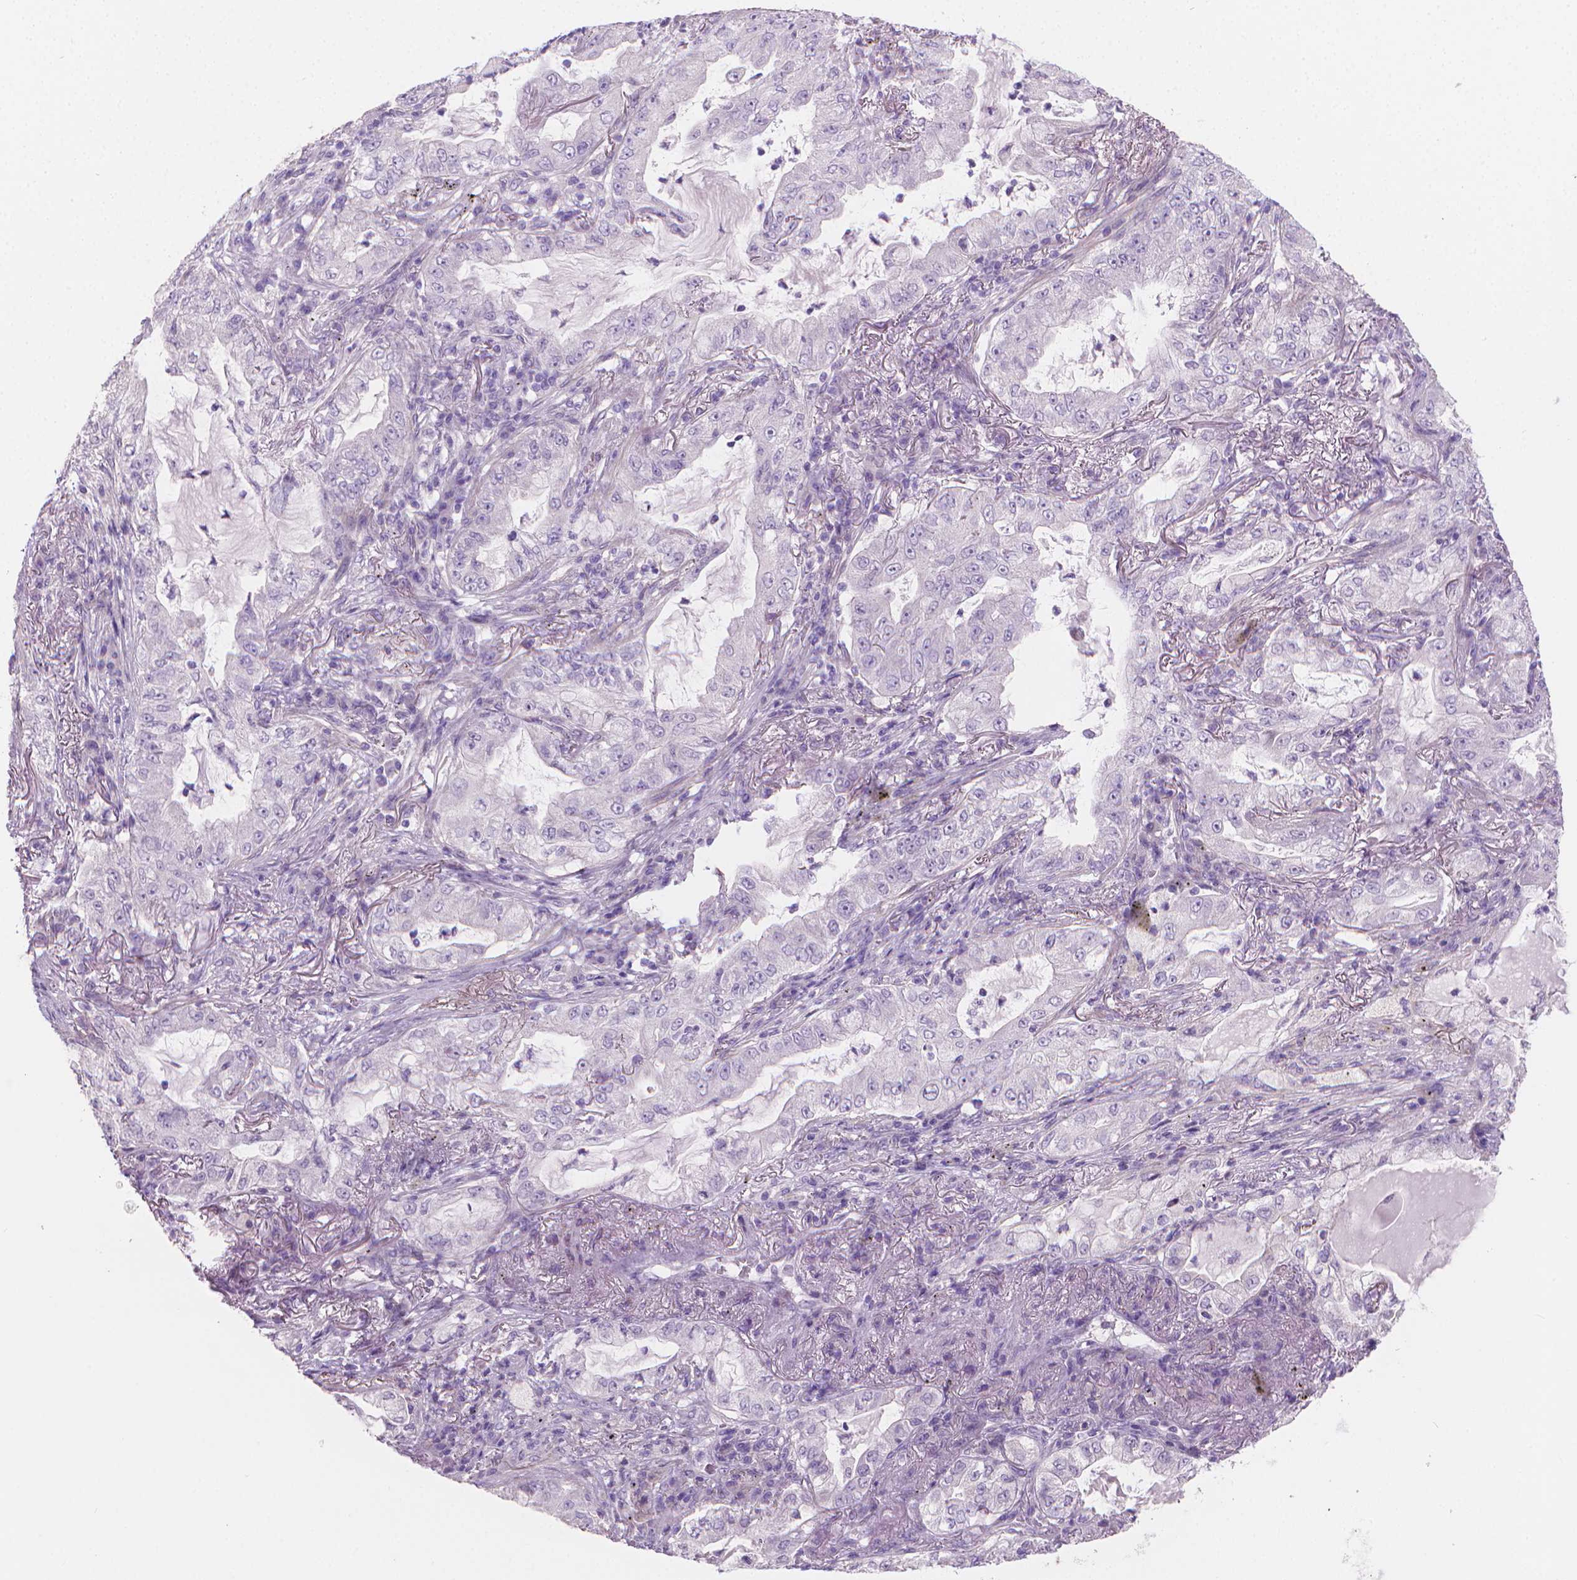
{"staining": {"intensity": "negative", "quantity": "none", "location": "none"}, "tissue": "lung cancer", "cell_type": "Tumor cells", "image_type": "cancer", "snomed": [{"axis": "morphology", "description": "Adenocarcinoma, NOS"}, {"axis": "topography", "description": "Lung"}], "caption": "Lung cancer (adenocarcinoma) stained for a protein using immunohistochemistry (IHC) exhibits no staining tumor cells.", "gene": "GSDMA", "patient": {"sex": "female", "age": 73}}